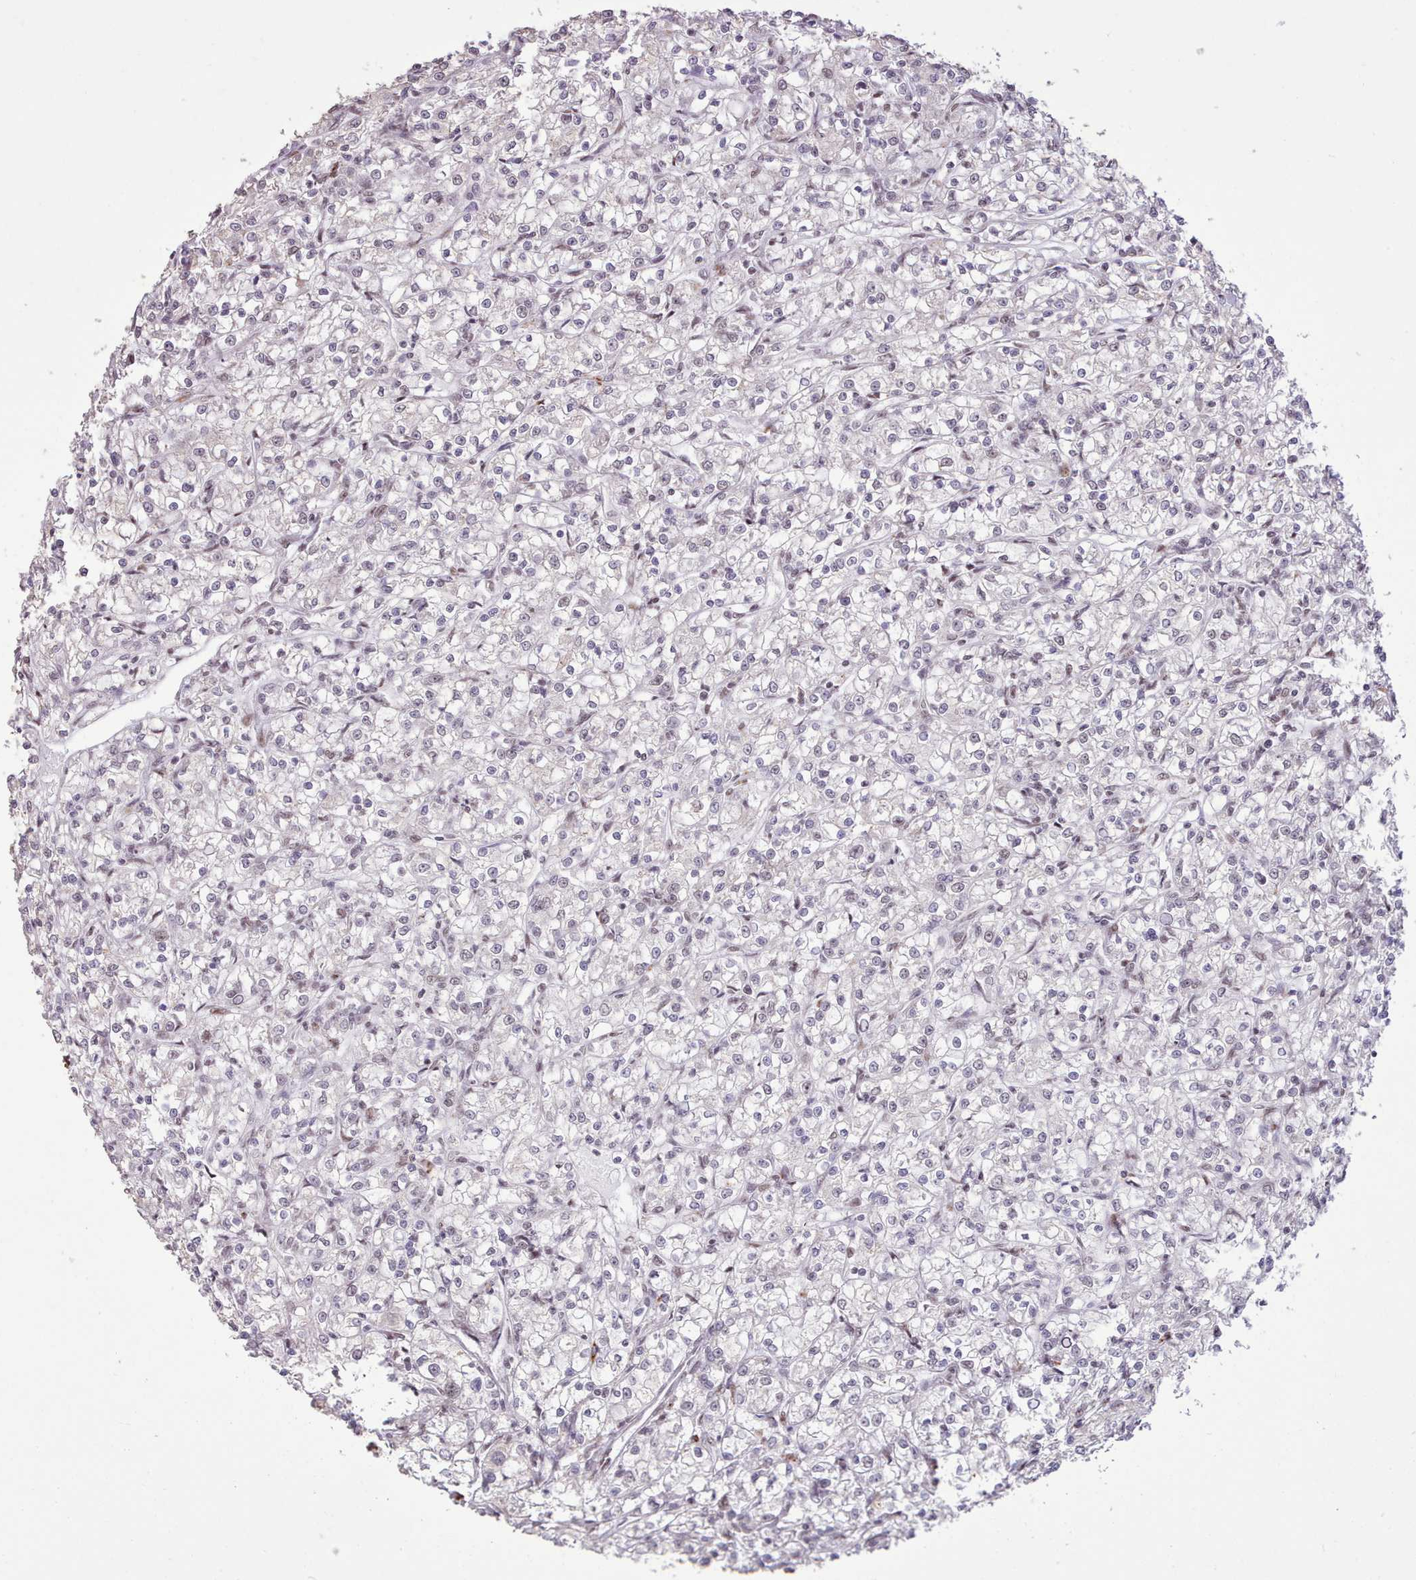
{"staining": {"intensity": "negative", "quantity": "none", "location": "none"}, "tissue": "renal cancer", "cell_type": "Tumor cells", "image_type": "cancer", "snomed": [{"axis": "morphology", "description": "Adenocarcinoma, NOS"}, {"axis": "topography", "description": "Kidney"}], "caption": "This is an IHC image of adenocarcinoma (renal). There is no positivity in tumor cells.", "gene": "TAF15", "patient": {"sex": "female", "age": 59}}